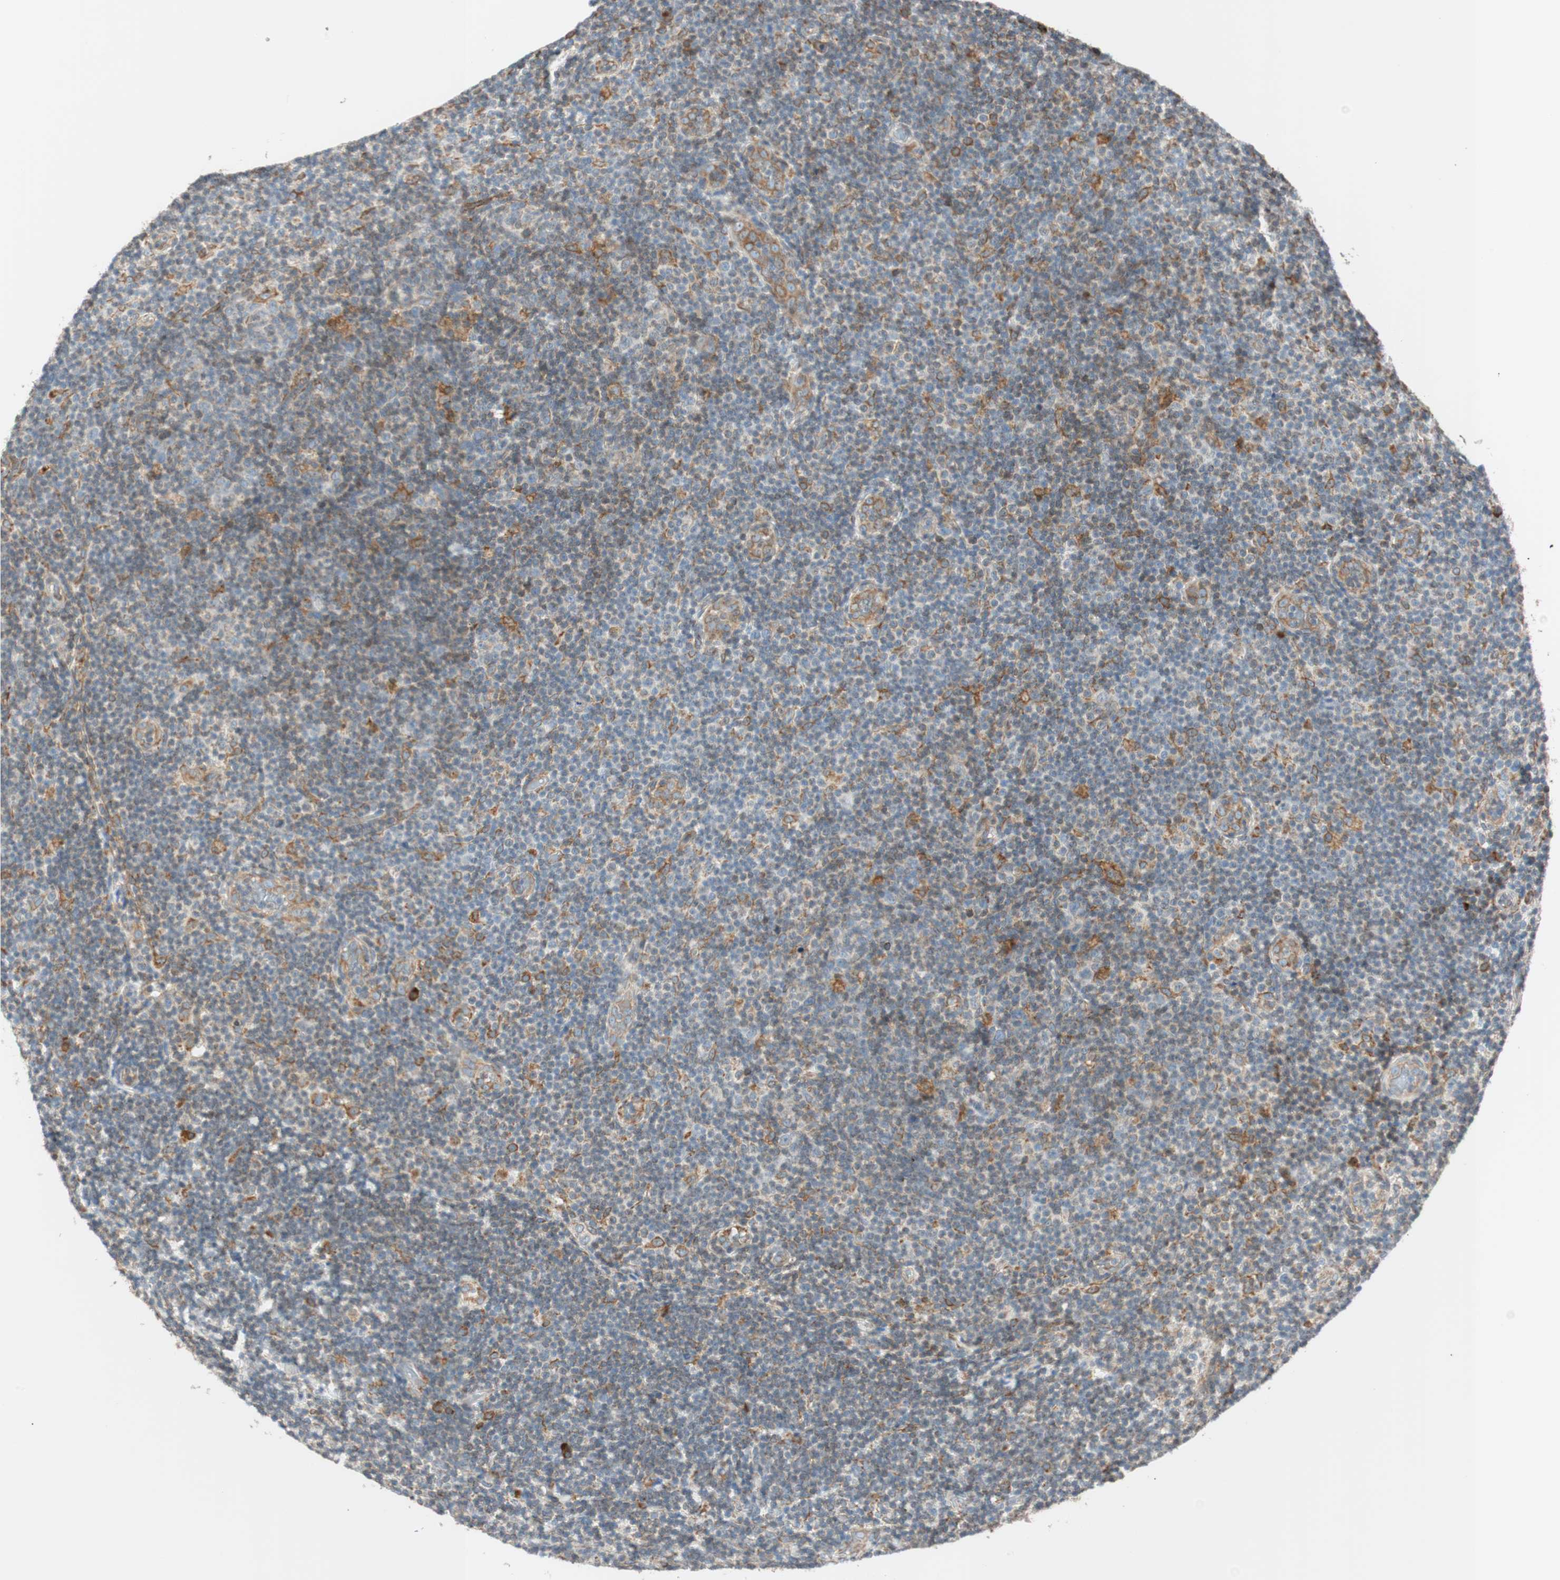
{"staining": {"intensity": "negative", "quantity": "none", "location": "none"}, "tissue": "lymphoma", "cell_type": "Tumor cells", "image_type": "cancer", "snomed": [{"axis": "morphology", "description": "Malignant lymphoma, non-Hodgkin's type, Low grade"}, {"axis": "topography", "description": "Lymph node"}], "caption": "Protein analysis of lymphoma reveals no significant expression in tumor cells.", "gene": "PRKCSH", "patient": {"sex": "male", "age": 83}}